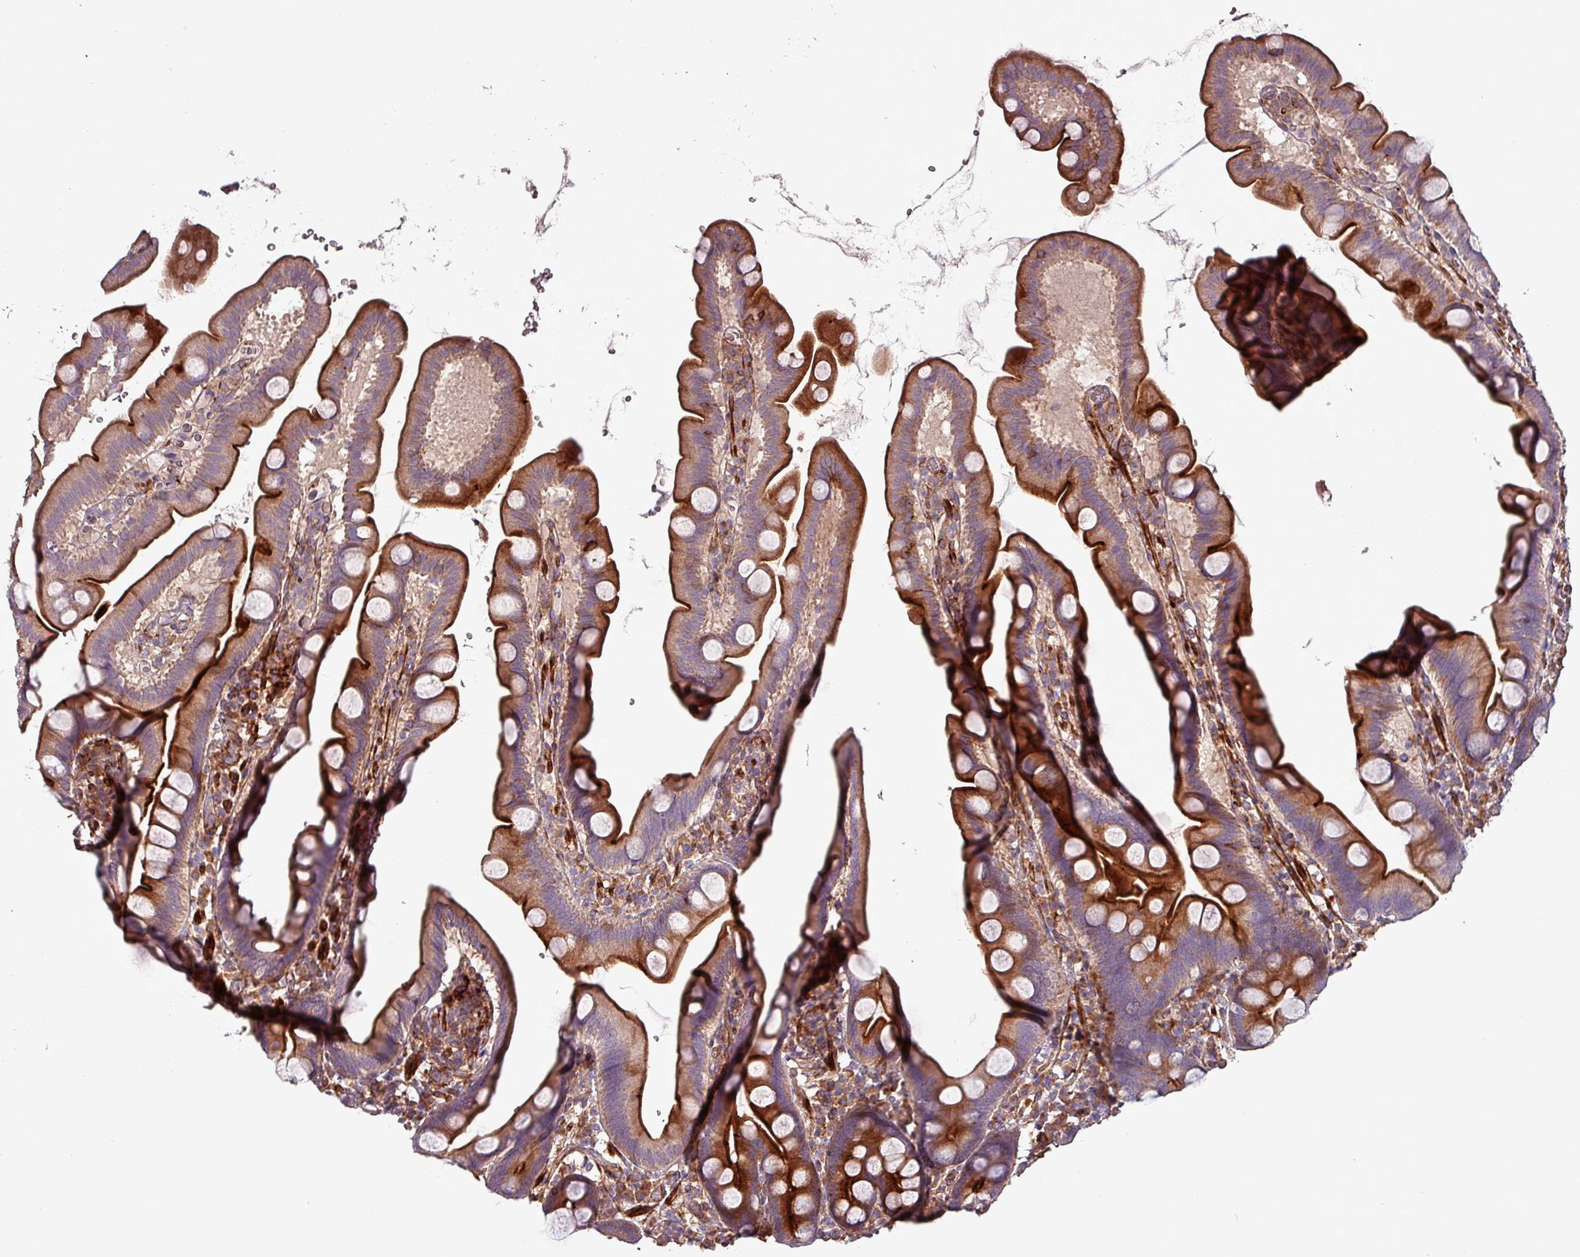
{"staining": {"intensity": "strong", "quantity": "25%-75%", "location": "cytoplasmic/membranous"}, "tissue": "small intestine", "cell_type": "Glandular cells", "image_type": "normal", "snomed": [{"axis": "morphology", "description": "Normal tissue, NOS"}, {"axis": "topography", "description": "Small intestine"}], "caption": "High-magnification brightfield microscopy of unremarkable small intestine stained with DAB (3,3'-diaminobenzidine) (brown) and counterstained with hematoxylin (blue). glandular cells exhibit strong cytoplasmic/membranous expression is seen in approximately25%-75% of cells.", "gene": "TPRA1", "patient": {"sex": "female", "age": 68}}